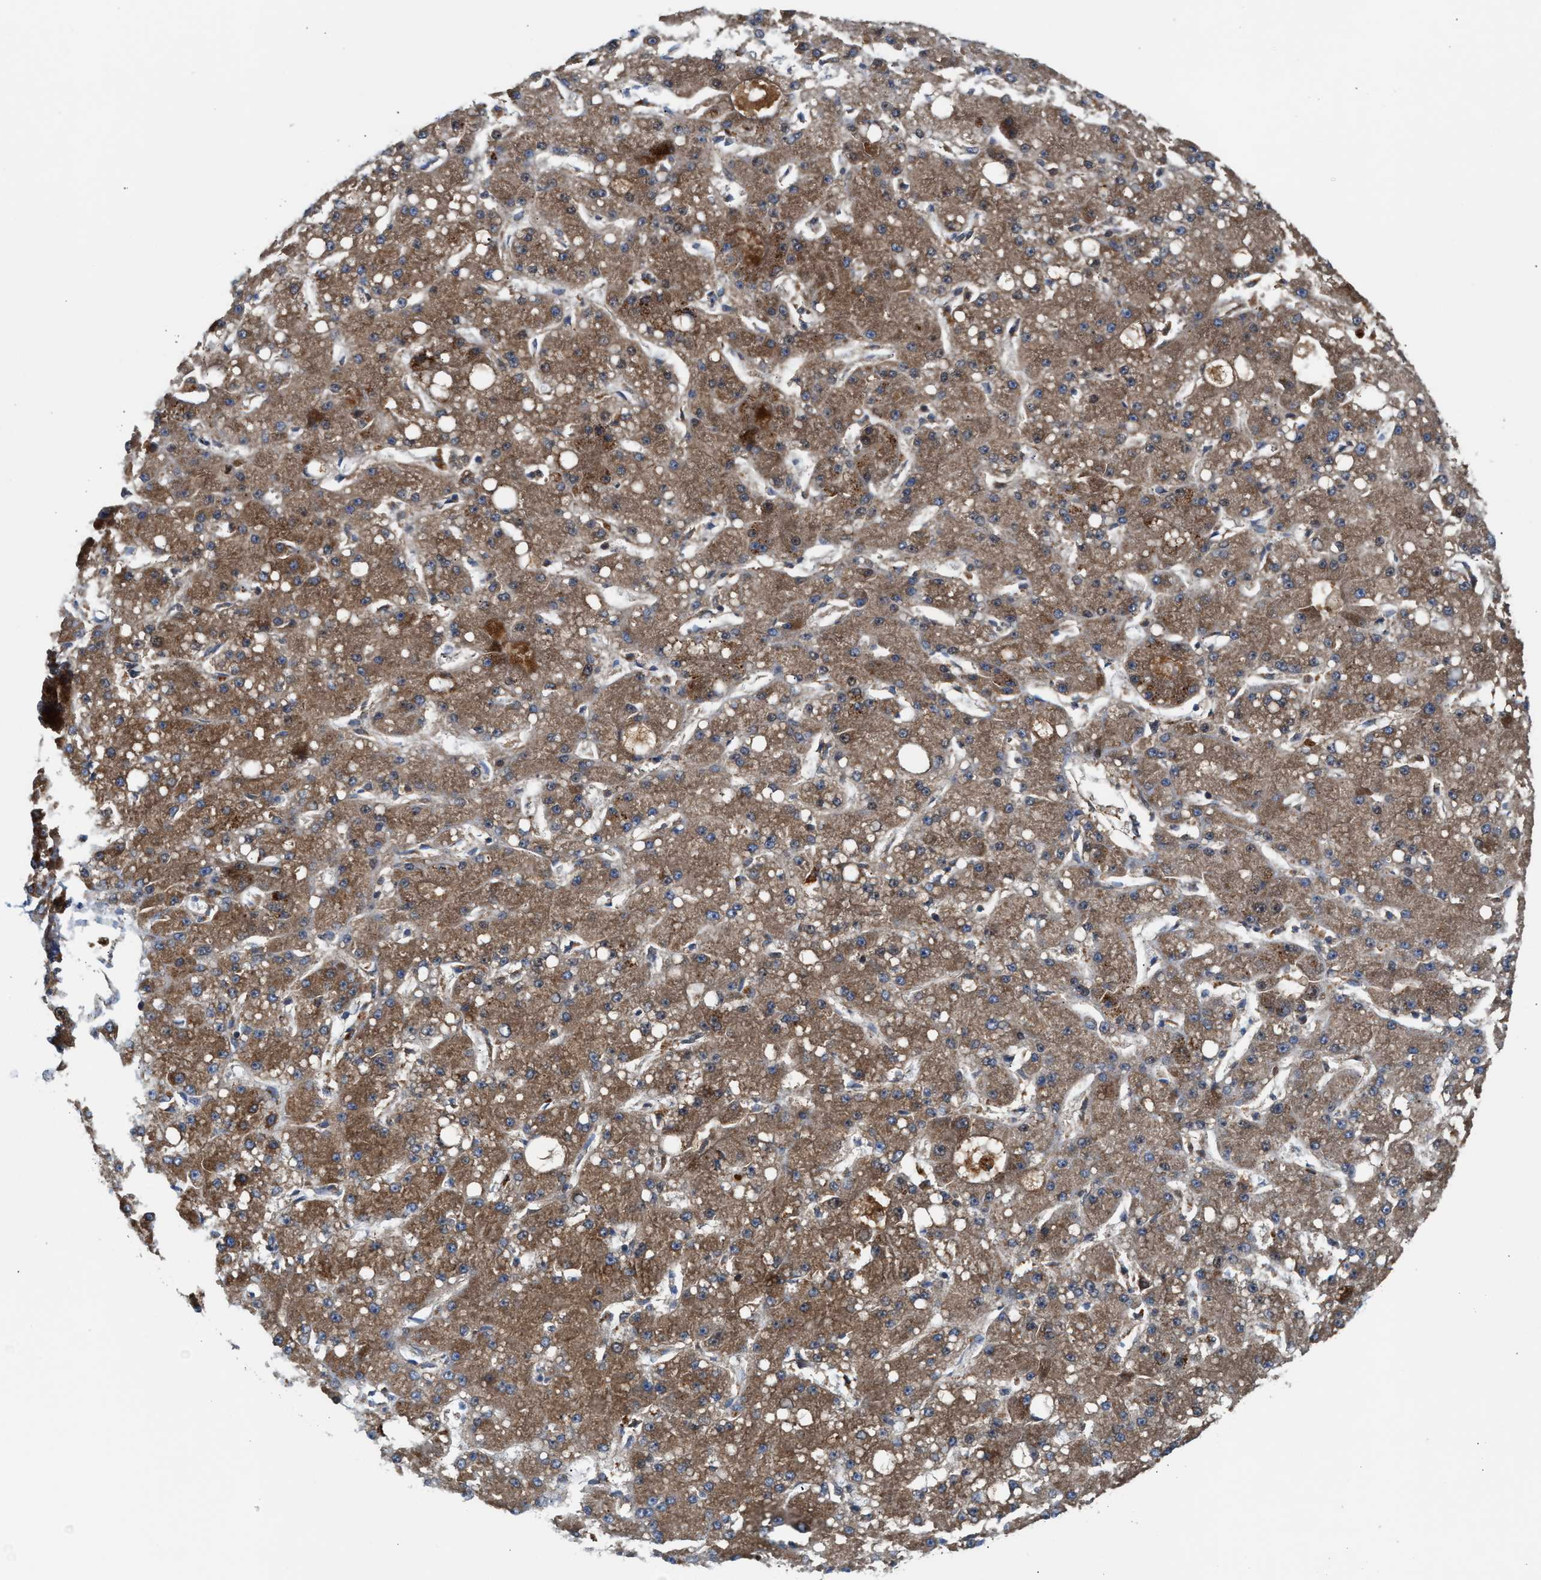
{"staining": {"intensity": "moderate", "quantity": ">75%", "location": "cytoplasmic/membranous"}, "tissue": "liver cancer", "cell_type": "Tumor cells", "image_type": "cancer", "snomed": [{"axis": "morphology", "description": "Carcinoma, Hepatocellular, NOS"}, {"axis": "topography", "description": "Liver"}], "caption": "About >75% of tumor cells in liver cancer display moderate cytoplasmic/membranous protein staining as visualized by brown immunohistochemical staining.", "gene": "PMPCA", "patient": {"sex": "male", "age": 67}}